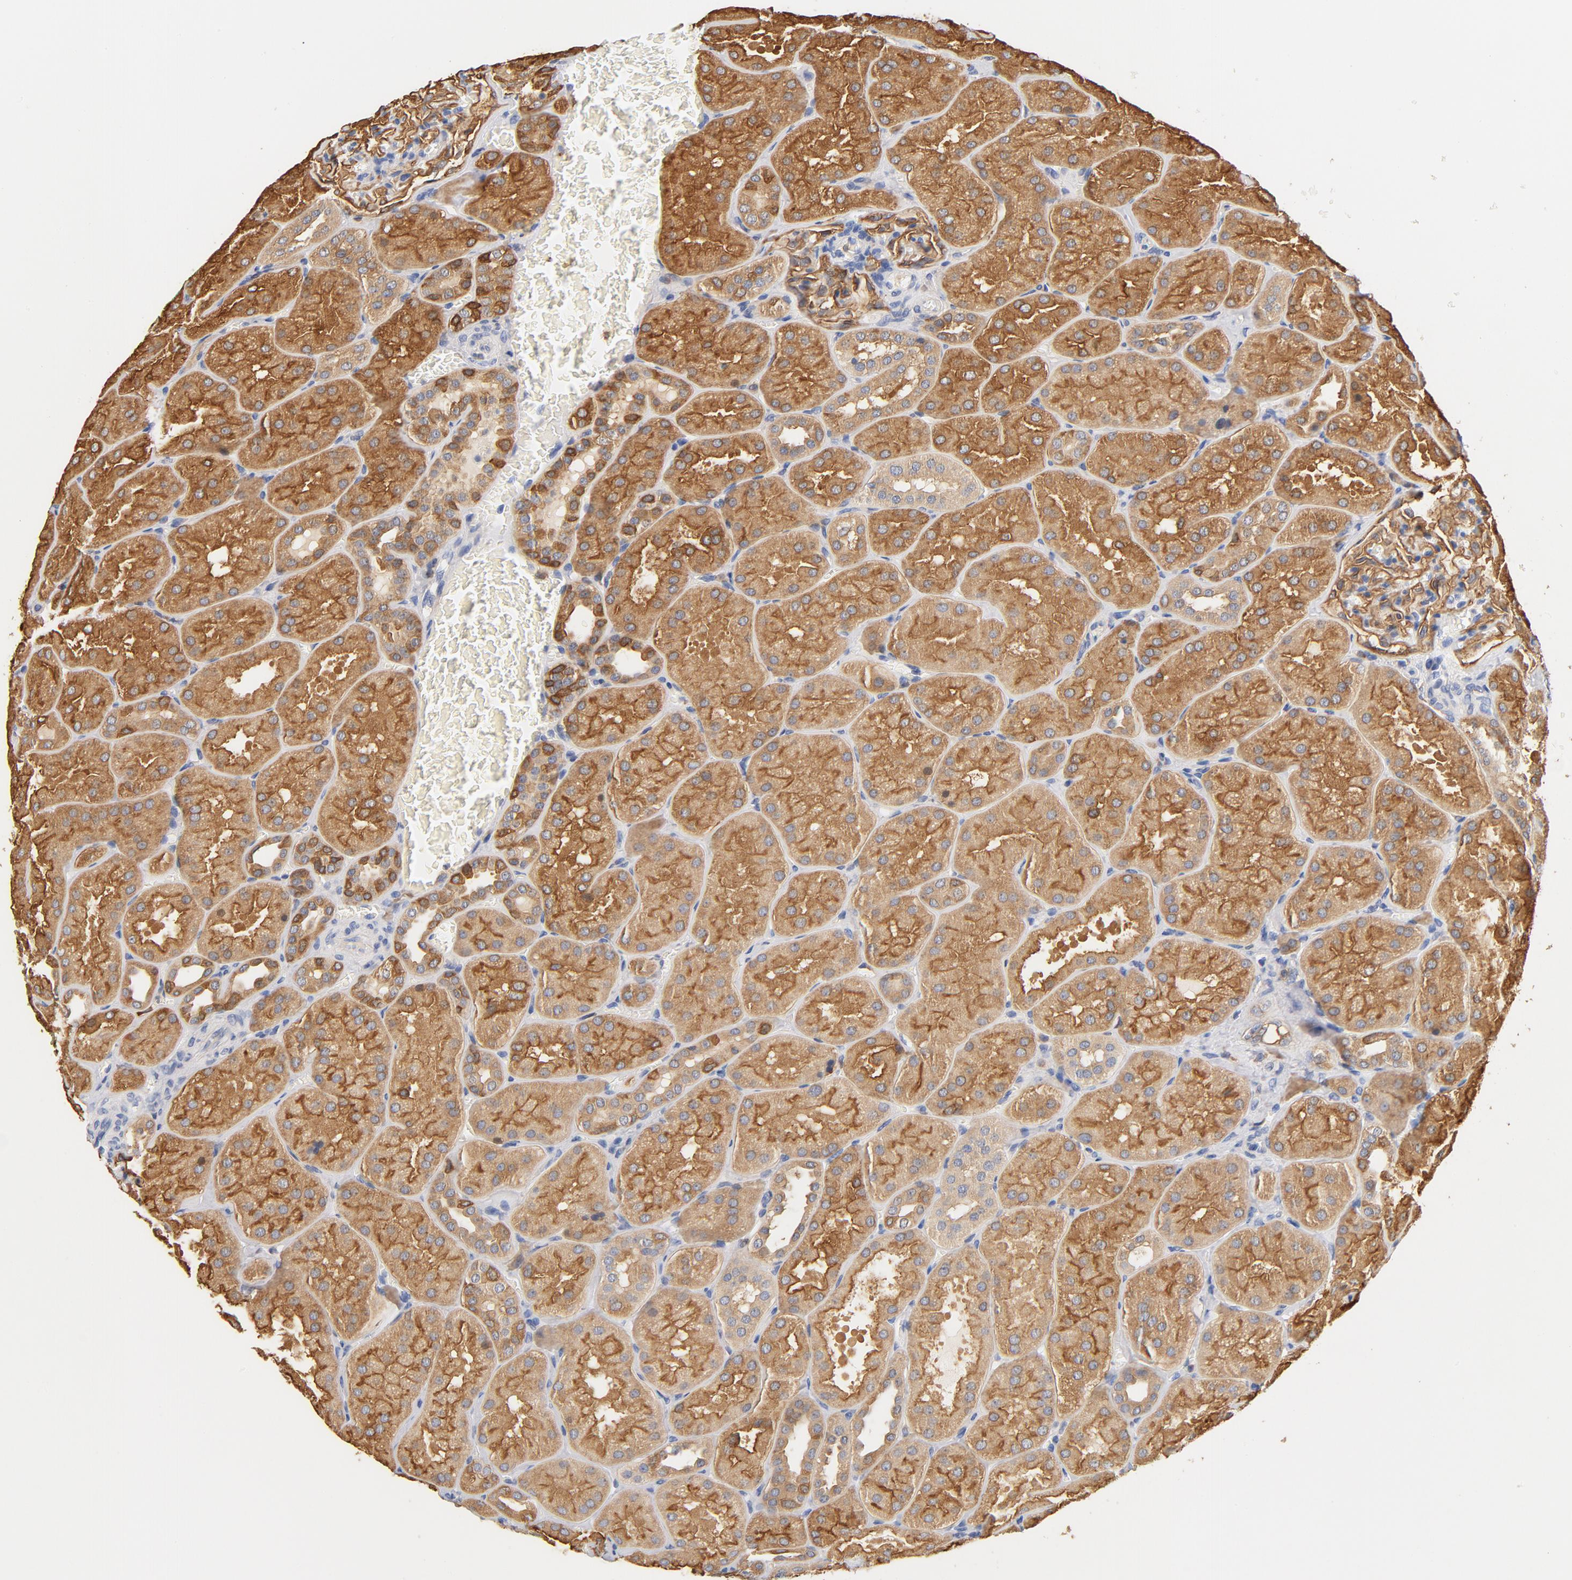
{"staining": {"intensity": "strong", "quantity": ">75%", "location": "cytoplasmic/membranous"}, "tissue": "kidney", "cell_type": "Cells in glomeruli", "image_type": "normal", "snomed": [{"axis": "morphology", "description": "Normal tissue, NOS"}, {"axis": "topography", "description": "Kidney"}], "caption": "Protein staining shows strong cytoplasmic/membranous expression in approximately >75% of cells in glomeruli in benign kidney. The protein is stained brown, and the nuclei are stained in blue (DAB IHC with brightfield microscopy, high magnification).", "gene": "EZR", "patient": {"sex": "male", "age": 28}}